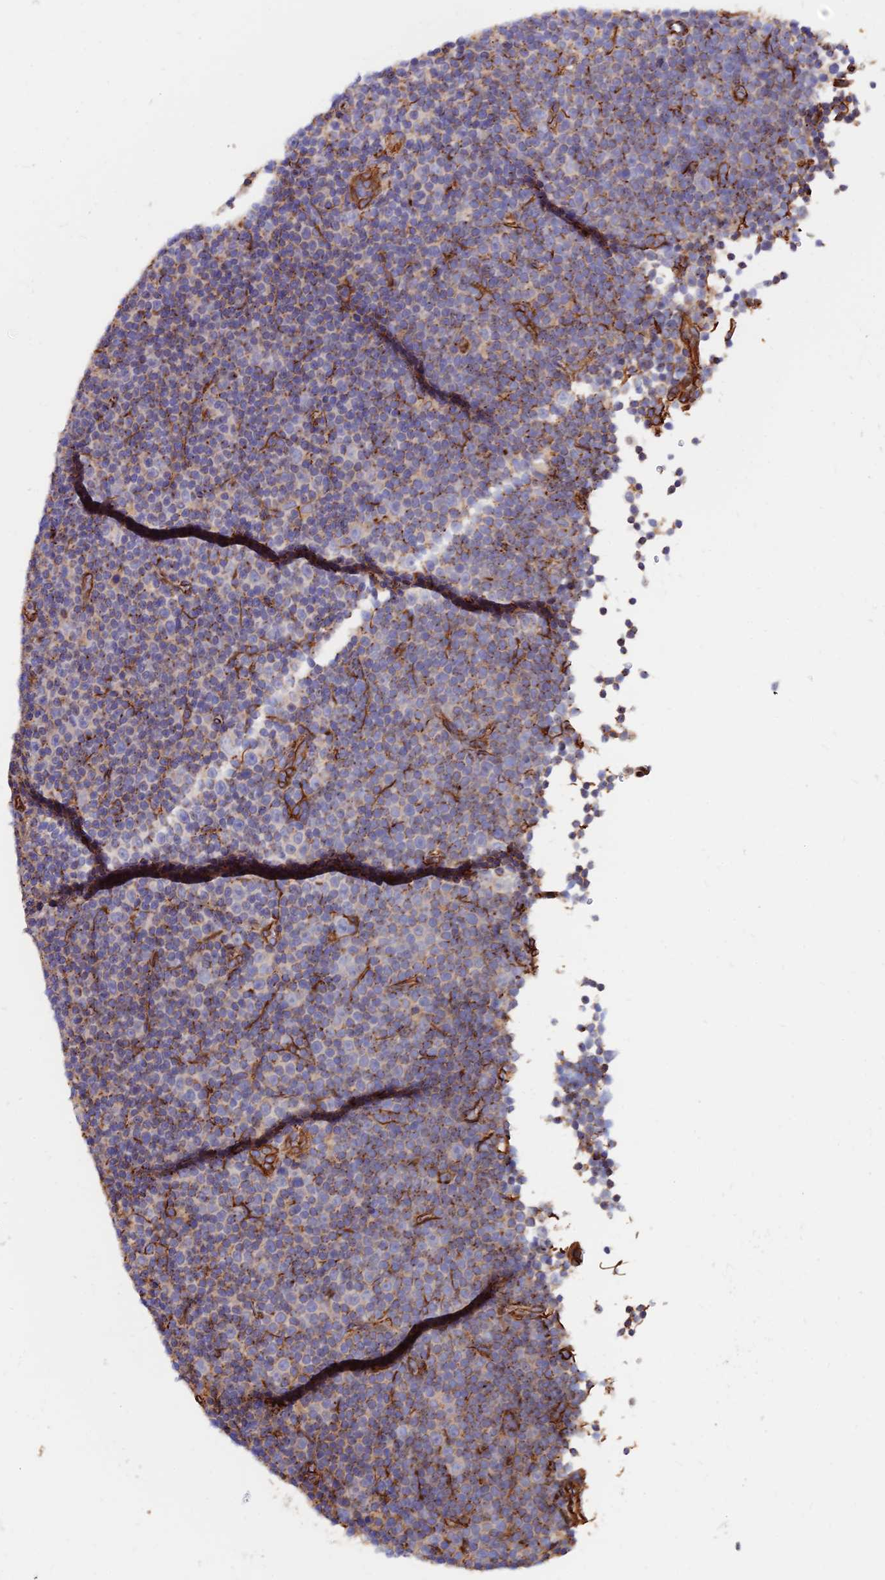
{"staining": {"intensity": "negative", "quantity": "none", "location": "none"}, "tissue": "lymphoma", "cell_type": "Tumor cells", "image_type": "cancer", "snomed": [{"axis": "morphology", "description": "Malignant lymphoma, non-Hodgkin's type, Low grade"}, {"axis": "topography", "description": "Lymph node"}], "caption": "The histopathology image shows no significant positivity in tumor cells of lymphoma.", "gene": "CDK18", "patient": {"sex": "female", "age": 67}}